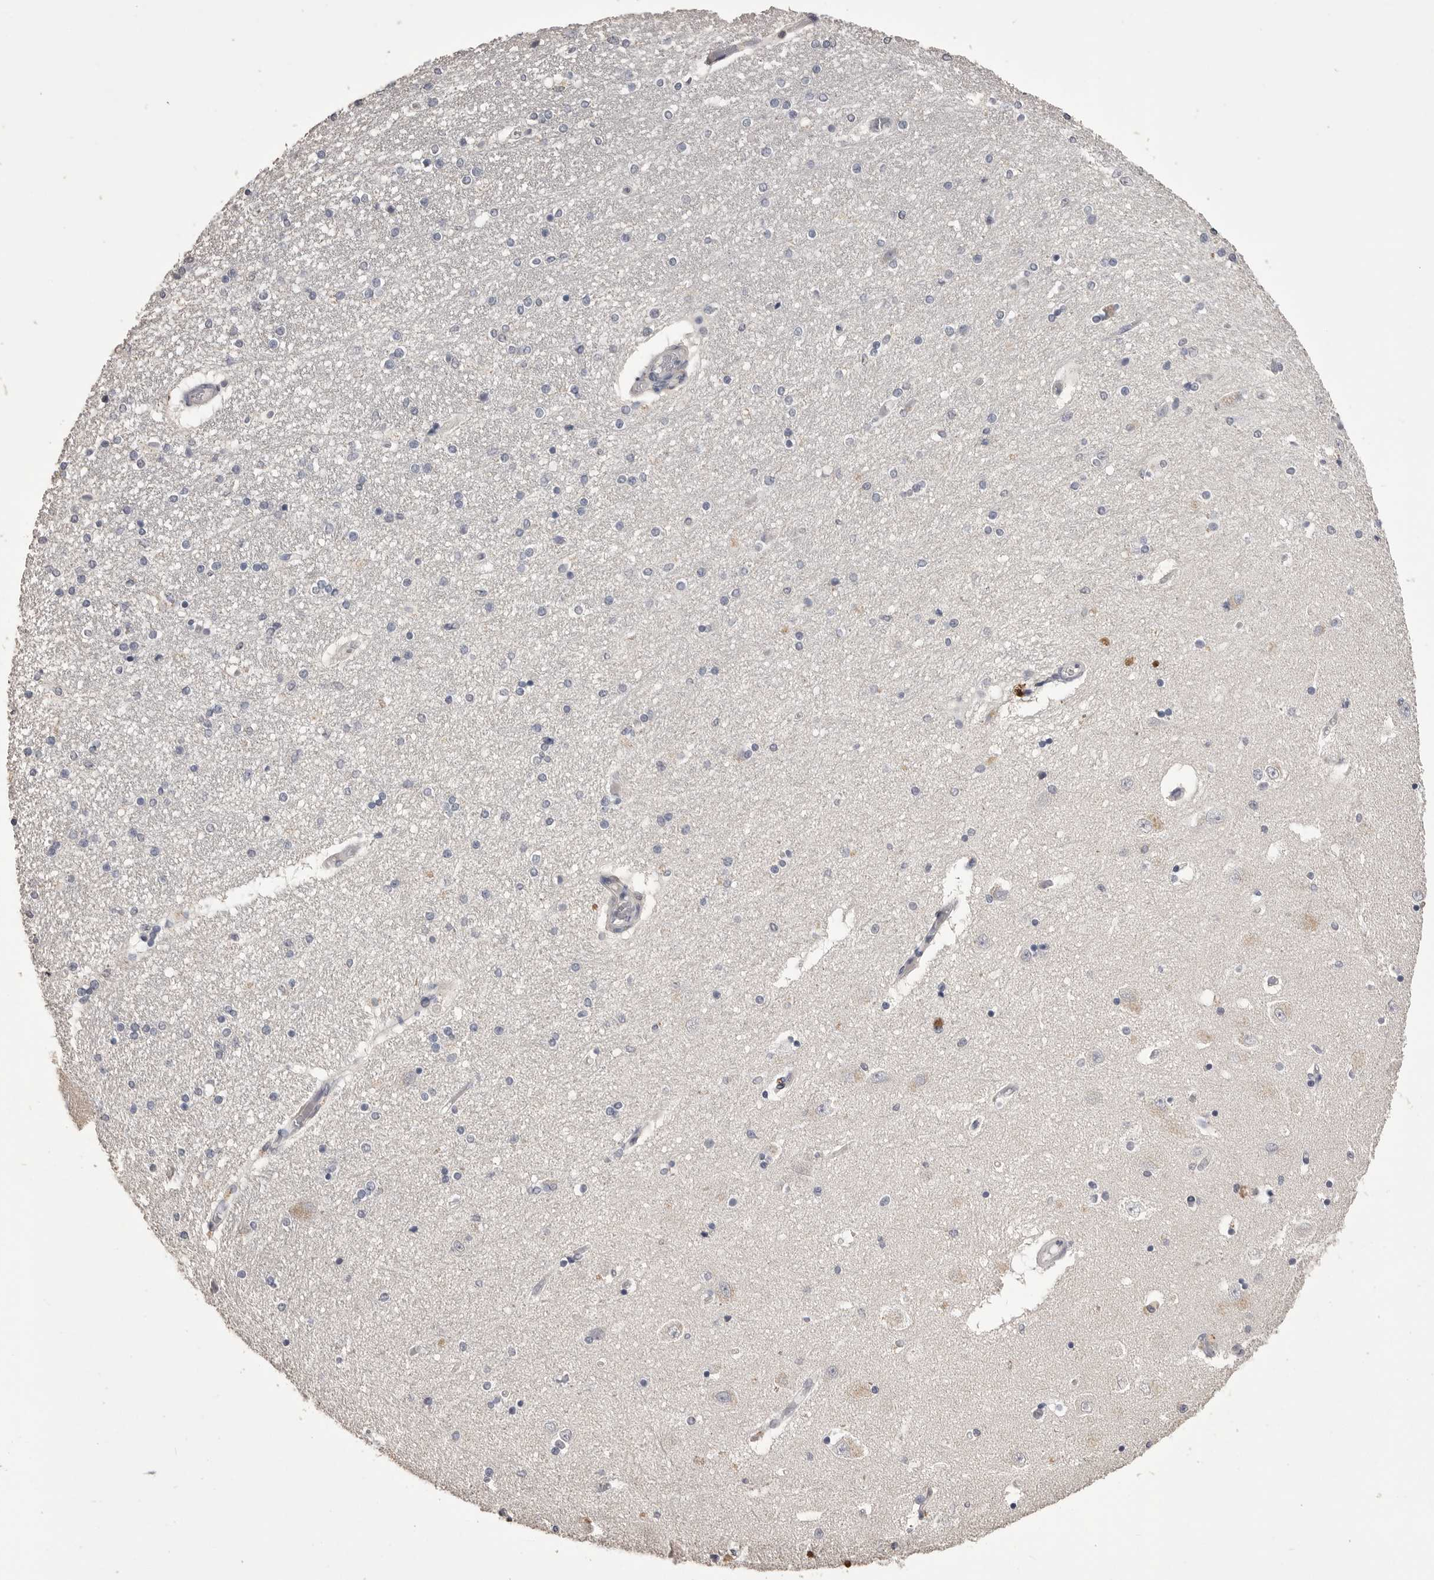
{"staining": {"intensity": "negative", "quantity": "none", "location": "none"}, "tissue": "hippocampus", "cell_type": "Glial cells", "image_type": "normal", "snomed": [{"axis": "morphology", "description": "Normal tissue, NOS"}, {"axis": "topography", "description": "Hippocampus"}], "caption": "IHC micrograph of benign human hippocampus stained for a protein (brown), which displays no expression in glial cells. Nuclei are stained in blue.", "gene": "MMP7", "patient": {"sex": "female", "age": 54}}